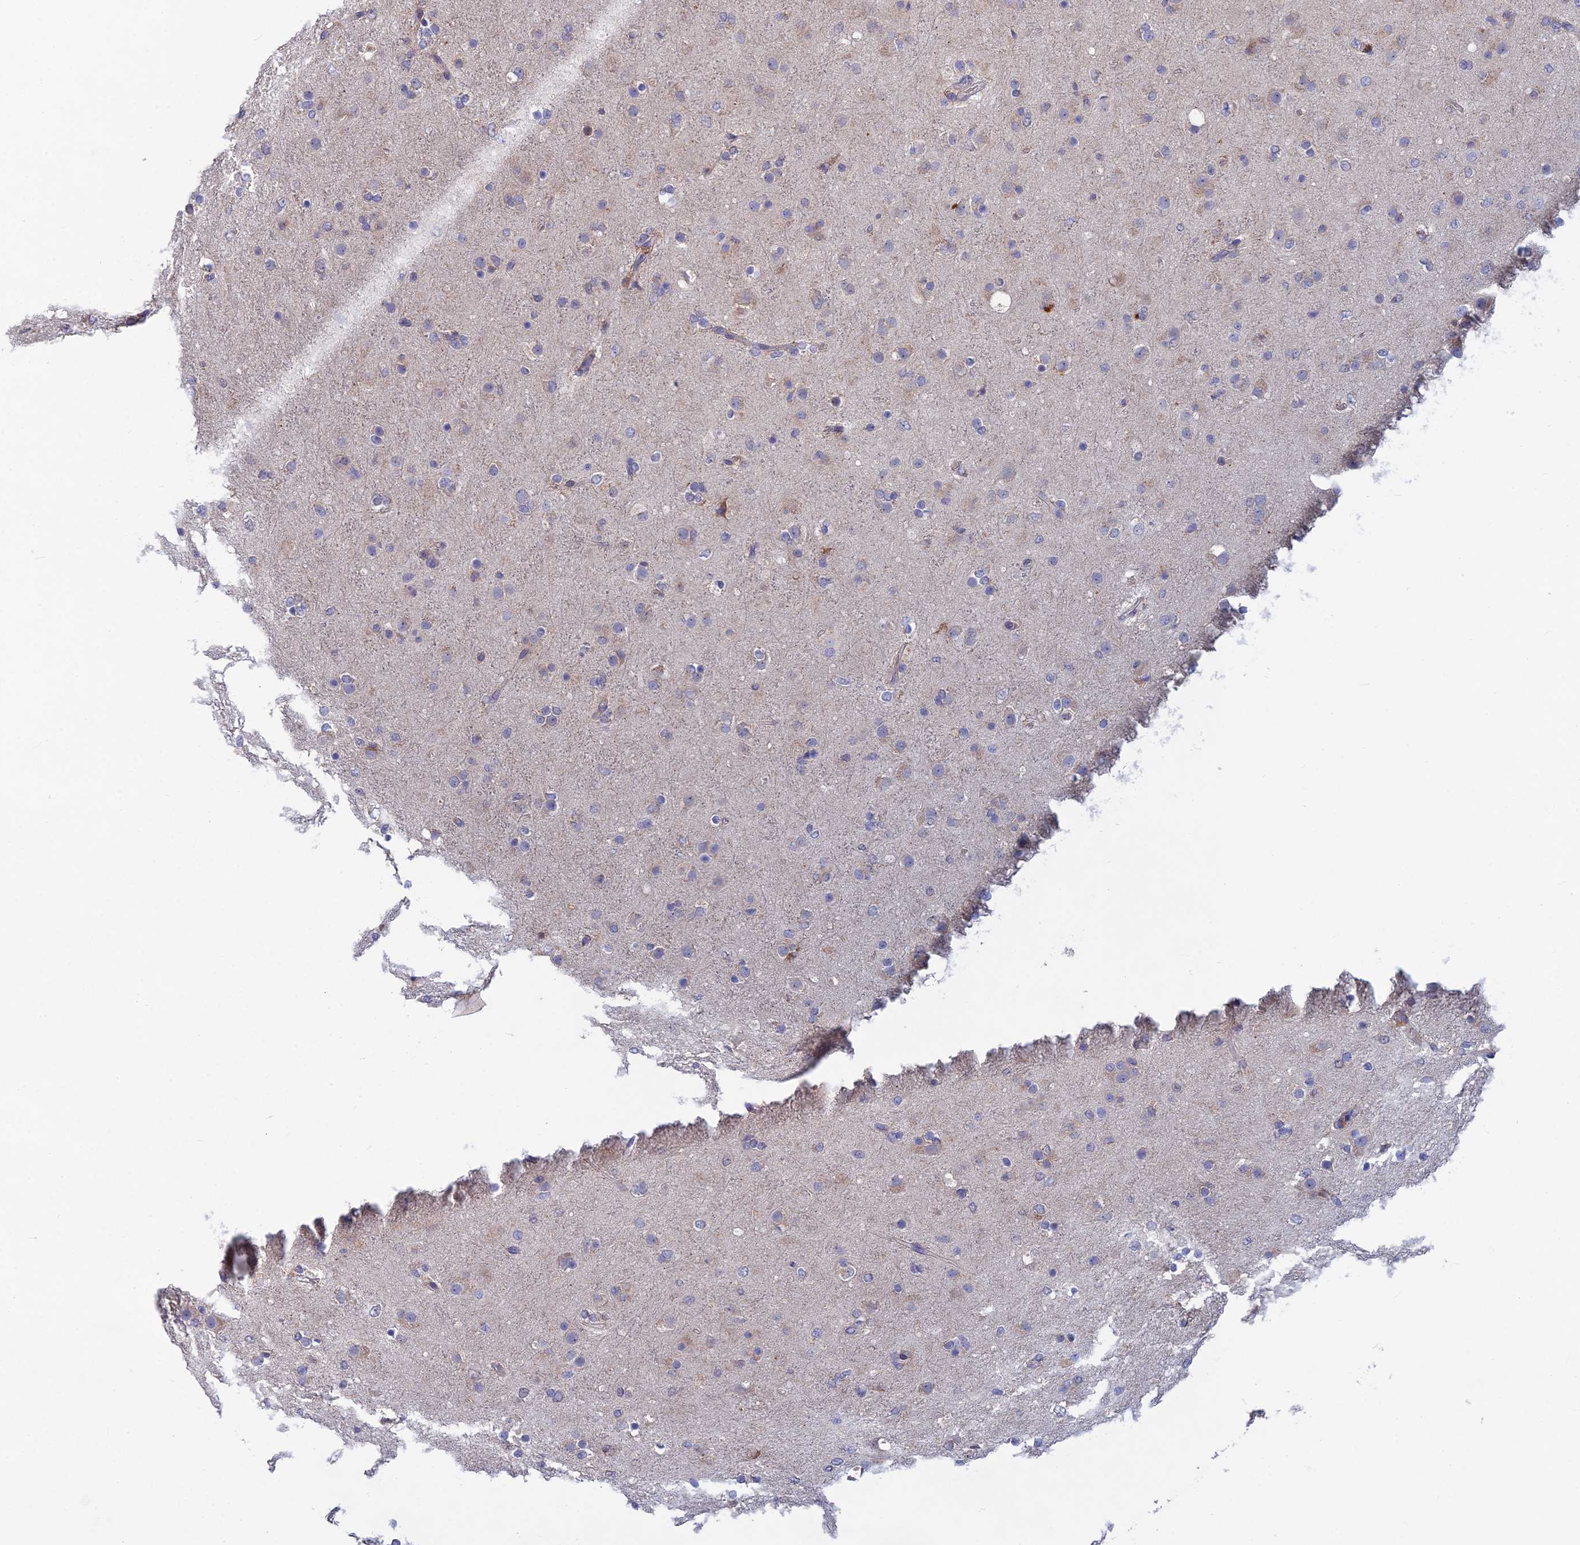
{"staining": {"intensity": "negative", "quantity": "none", "location": "none"}, "tissue": "glioma", "cell_type": "Tumor cells", "image_type": "cancer", "snomed": [{"axis": "morphology", "description": "Glioma, malignant, Low grade"}, {"axis": "topography", "description": "Brain"}], "caption": "DAB (3,3'-diaminobenzidine) immunohistochemical staining of human malignant glioma (low-grade) displays no significant positivity in tumor cells.", "gene": "GIPC1", "patient": {"sex": "male", "age": 65}}